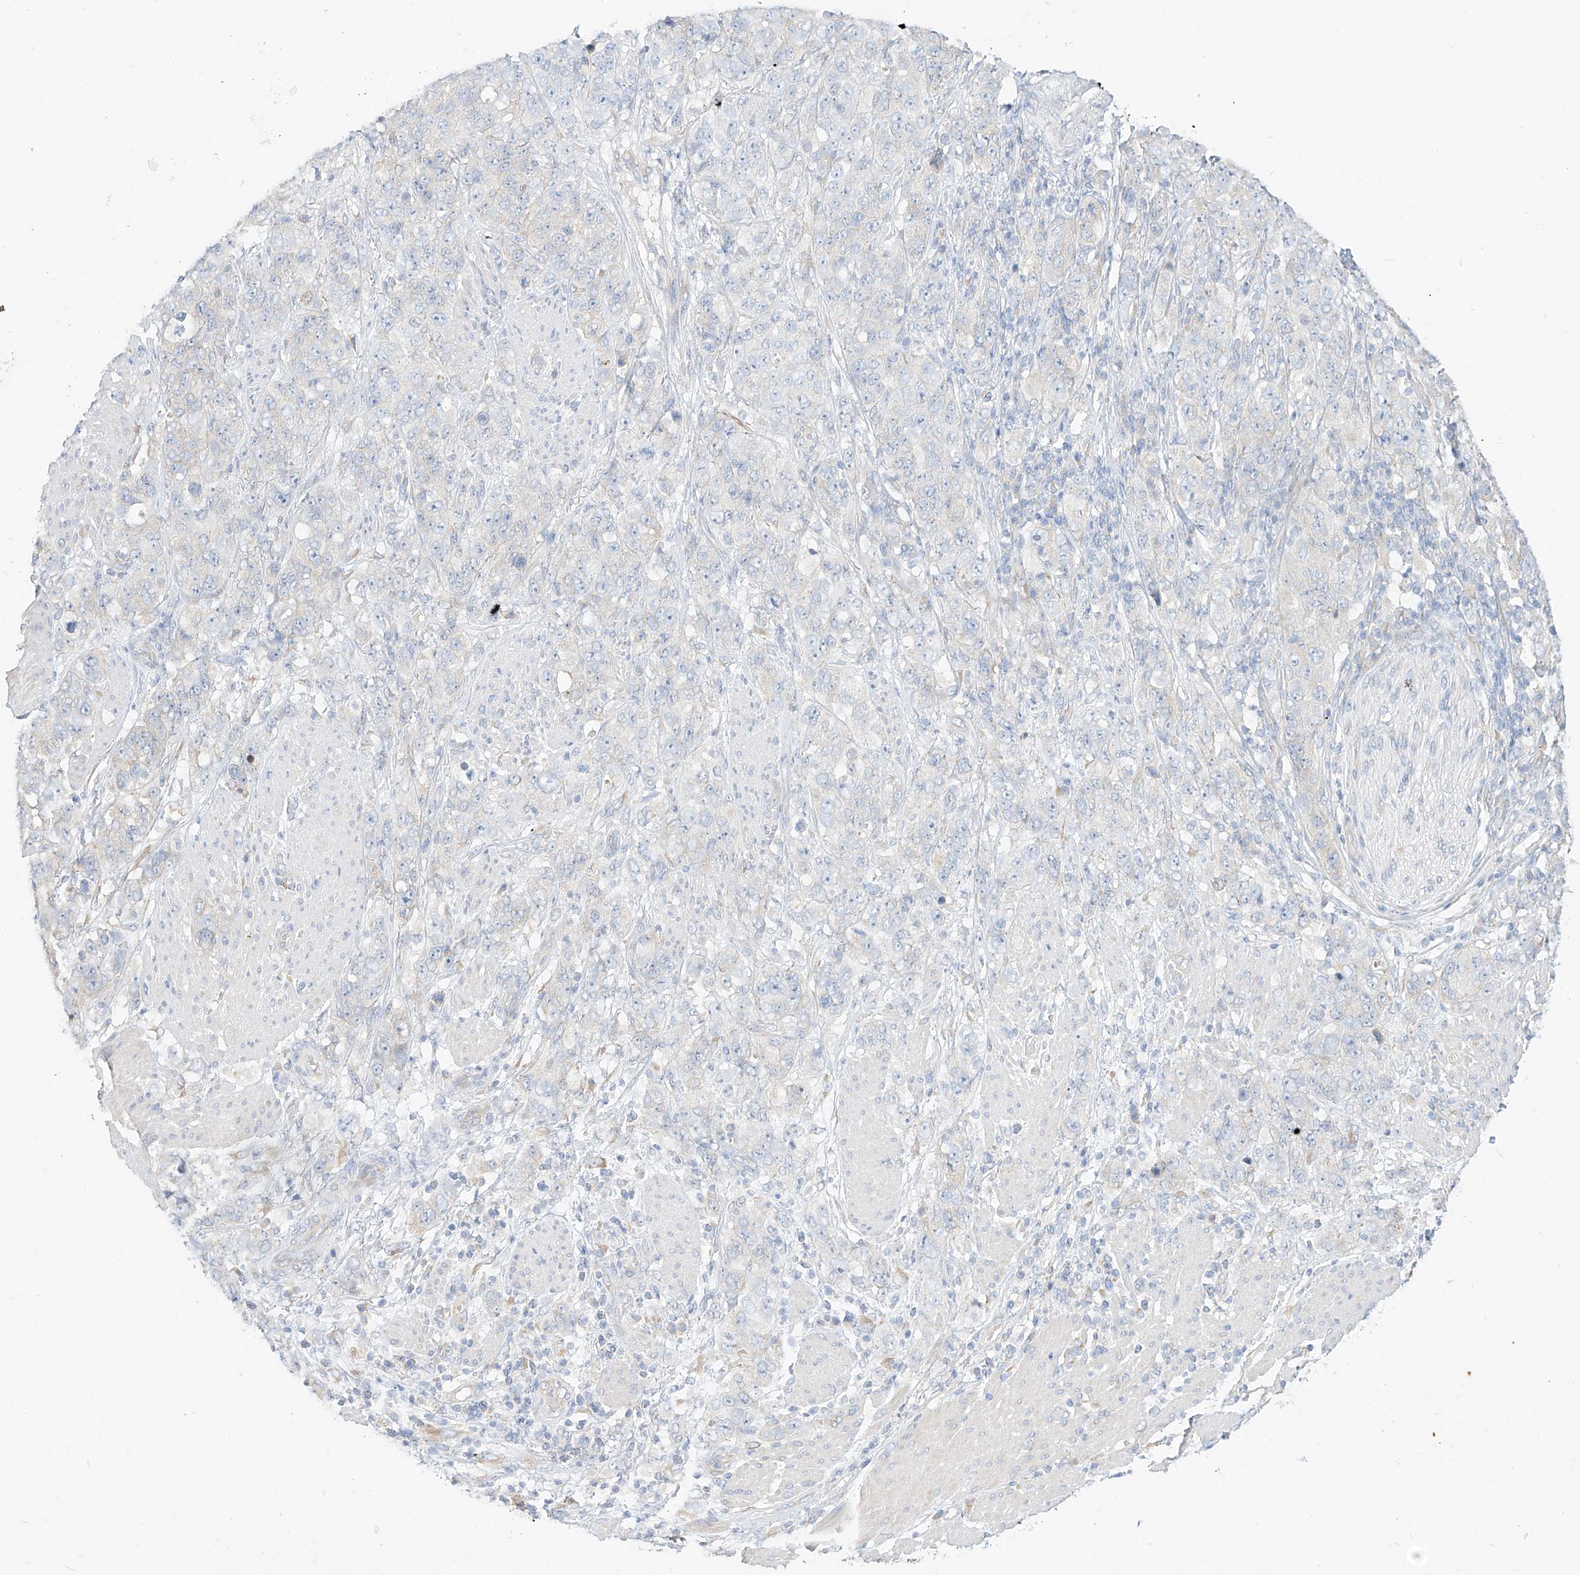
{"staining": {"intensity": "negative", "quantity": "none", "location": "none"}, "tissue": "stomach cancer", "cell_type": "Tumor cells", "image_type": "cancer", "snomed": [{"axis": "morphology", "description": "Adenocarcinoma, NOS"}, {"axis": "topography", "description": "Stomach"}], "caption": "The immunohistochemistry micrograph has no significant positivity in tumor cells of stomach cancer tissue. (DAB IHC with hematoxylin counter stain).", "gene": "RASA2", "patient": {"sex": "male", "age": 48}}